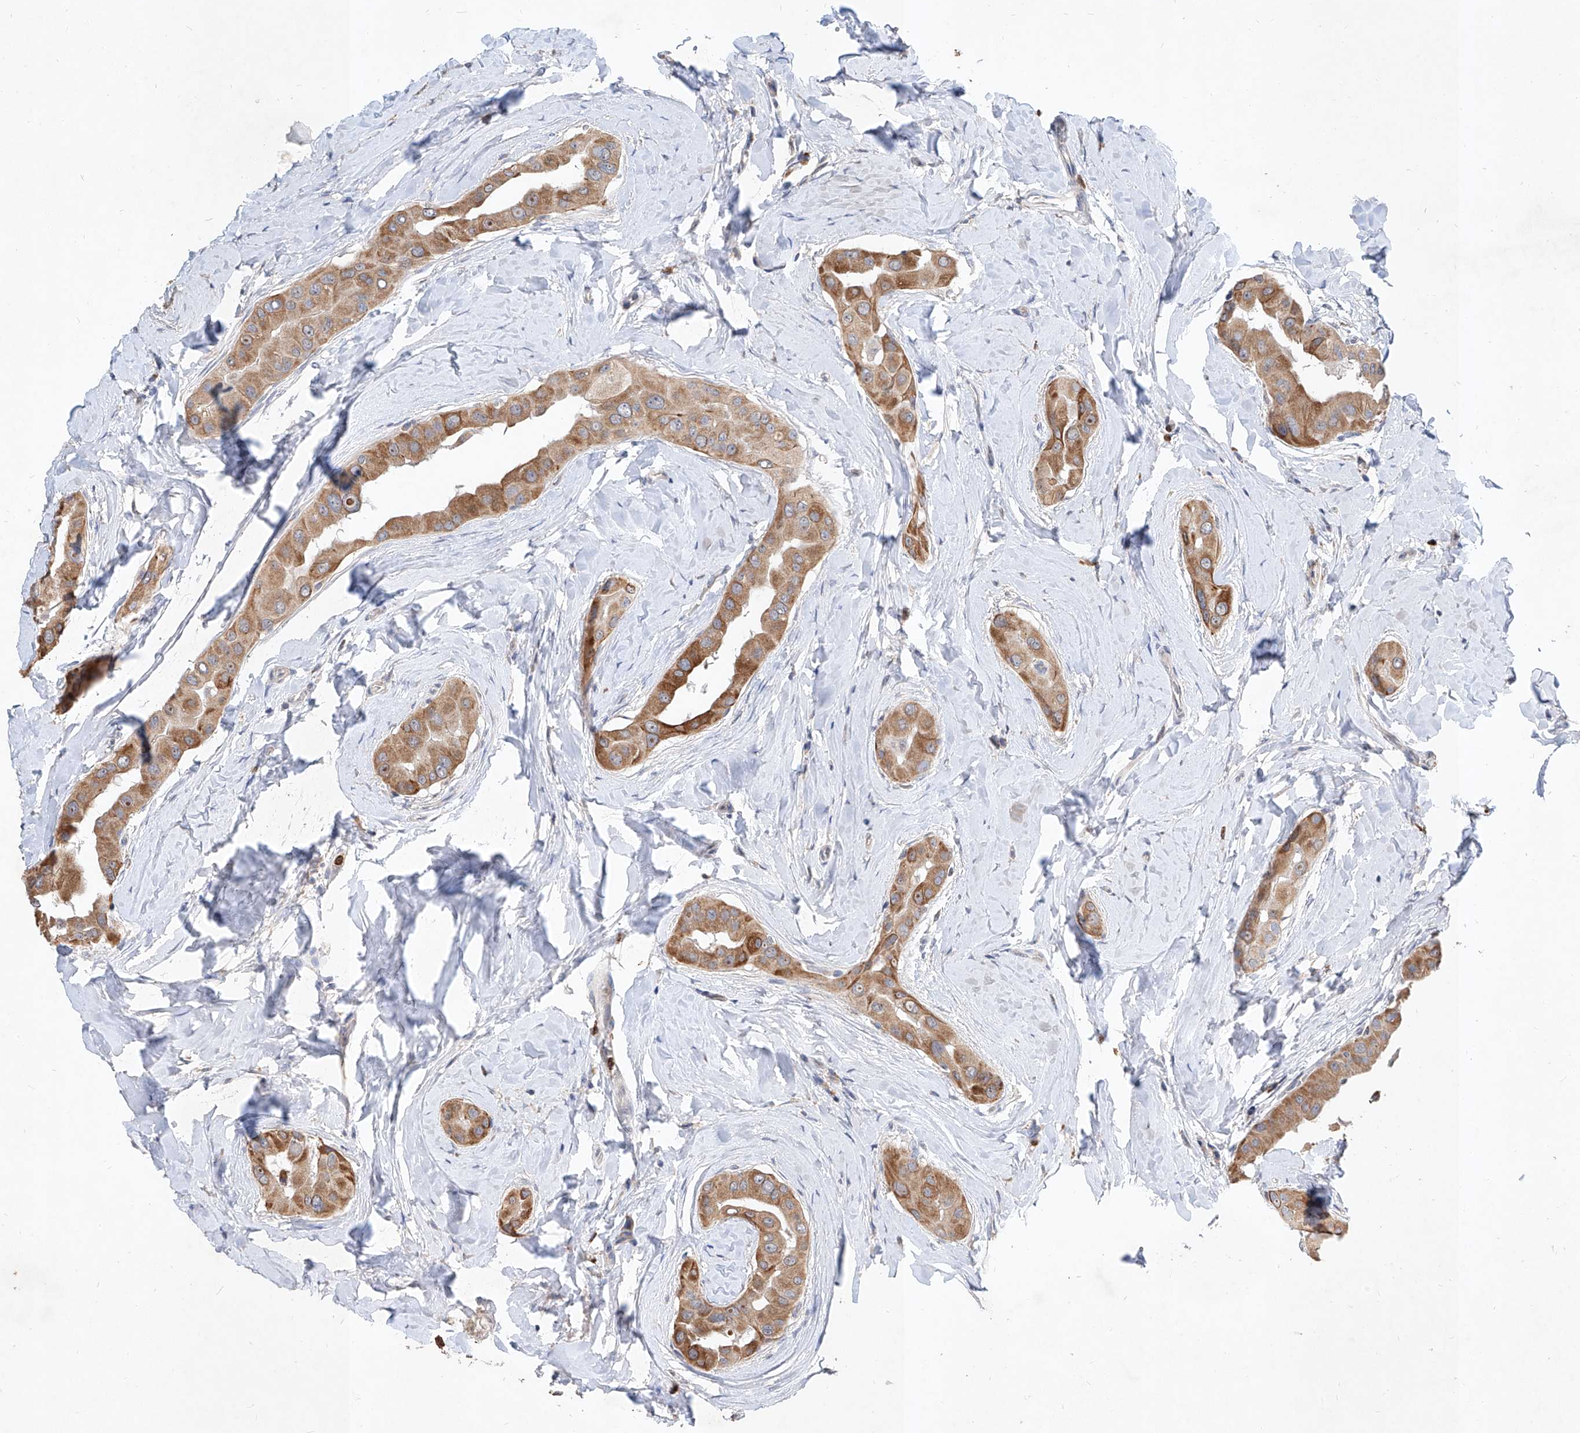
{"staining": {"intensity": "moderate", "quantity": ">75%", "location": "cytoplasmic/membranous"}, "tissue": "thyroid cancer", "cell_type": "Tumor cells", "image_type": "cancer", "snomed": [{"axis": "morphology", "description": "Papillary adenocarcinoma, NOS"}, {"axis": "topography", "description": "Thyroid gland"}], "caption": "Protein staining of thyroid cancer (papillary adenocarcinoma) tissue demonstrates moderate cytoplasmic/membranous expression in about >75% of tumor cells.", "gene": "MFSD4B", "patient": {"sex": "male", "age": 33}}